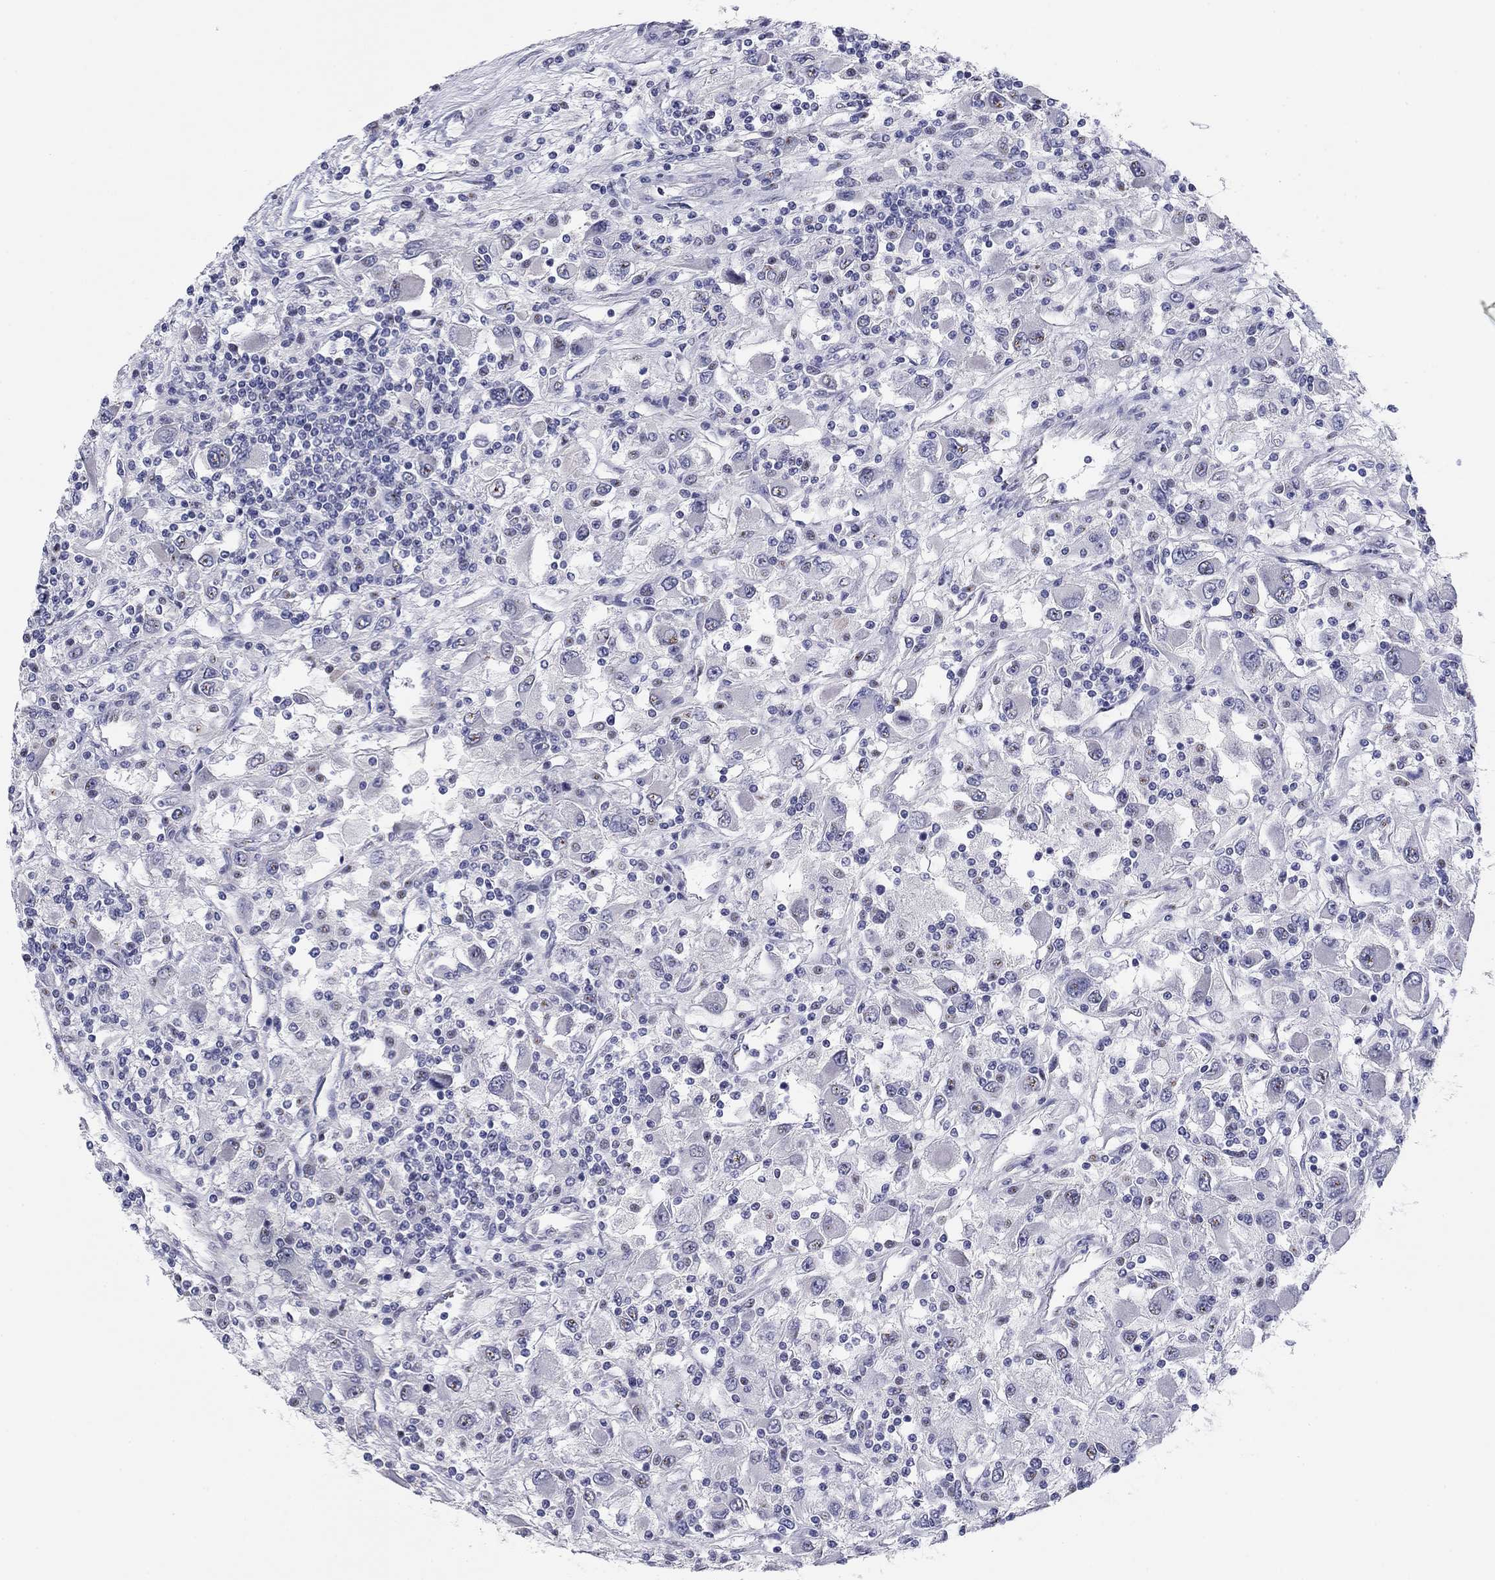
{"staining": {"intensity": "weak", "quantity": "<25%", "location": "nuclear"}, "tissue": "renal cancer", "cell_type": "Tumor cells", "image_type": "cancer", "snomed": [{"axis": "morphology", "description": "Adenocarcinoma, NOS"}, {"axis": "topography", "description": "Kidney"}], "caption": "Tumor cells show no significant protein positivity in renal cancer (adenocarcinoma).", "gene": "SEPTIN3", "patient": {"sex": "female", "age": 67}}